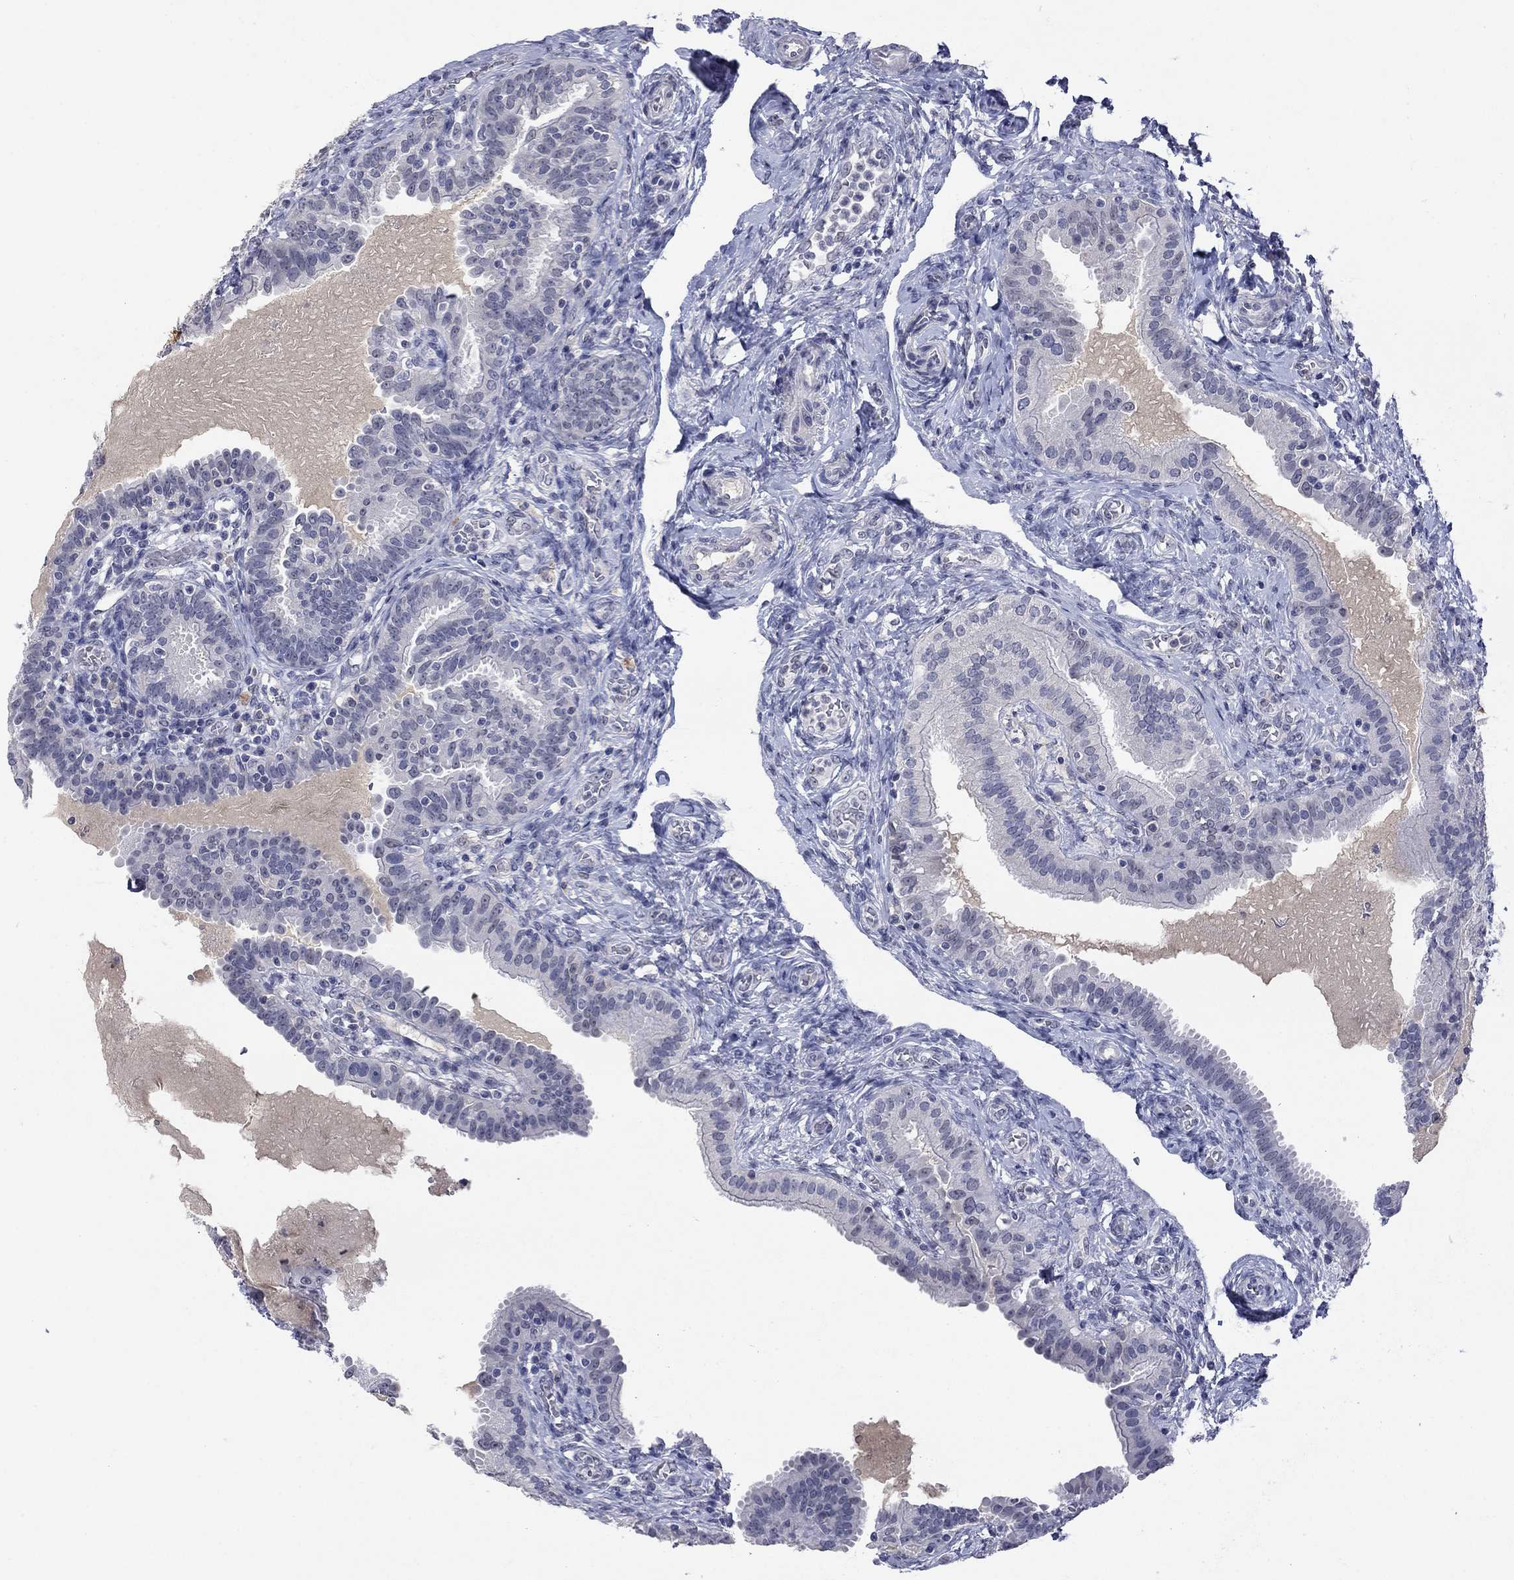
{"staining": {"intensity": "negative", "quantity": "none", "location": "none"}, "tissue": "fallopian tube", "cell_type": "Glandular cells", "image_type": "normal", "snomed": [{"axis": "morphology", "description": "Normal tissue, NOS"}, {"axis": "topography", "description": "Fallopian tube"}, {"axis": "topography", "description": "Ovary"}], "caption": "This histopathology image is of benign fallopian tube stained with IHC to label a protein in brown with the nuclei are counter-stained blue. There is no staining in glandular cells. The staining was performed using DAB (3,3'-diaminobenzidine) to visualize the protein expression in brown, while the nuclei were stained in blue with hematoxylin (Magnification: 20x).", "gene": "SLC51A", "patient": {"sex": "female", "age": 41}}